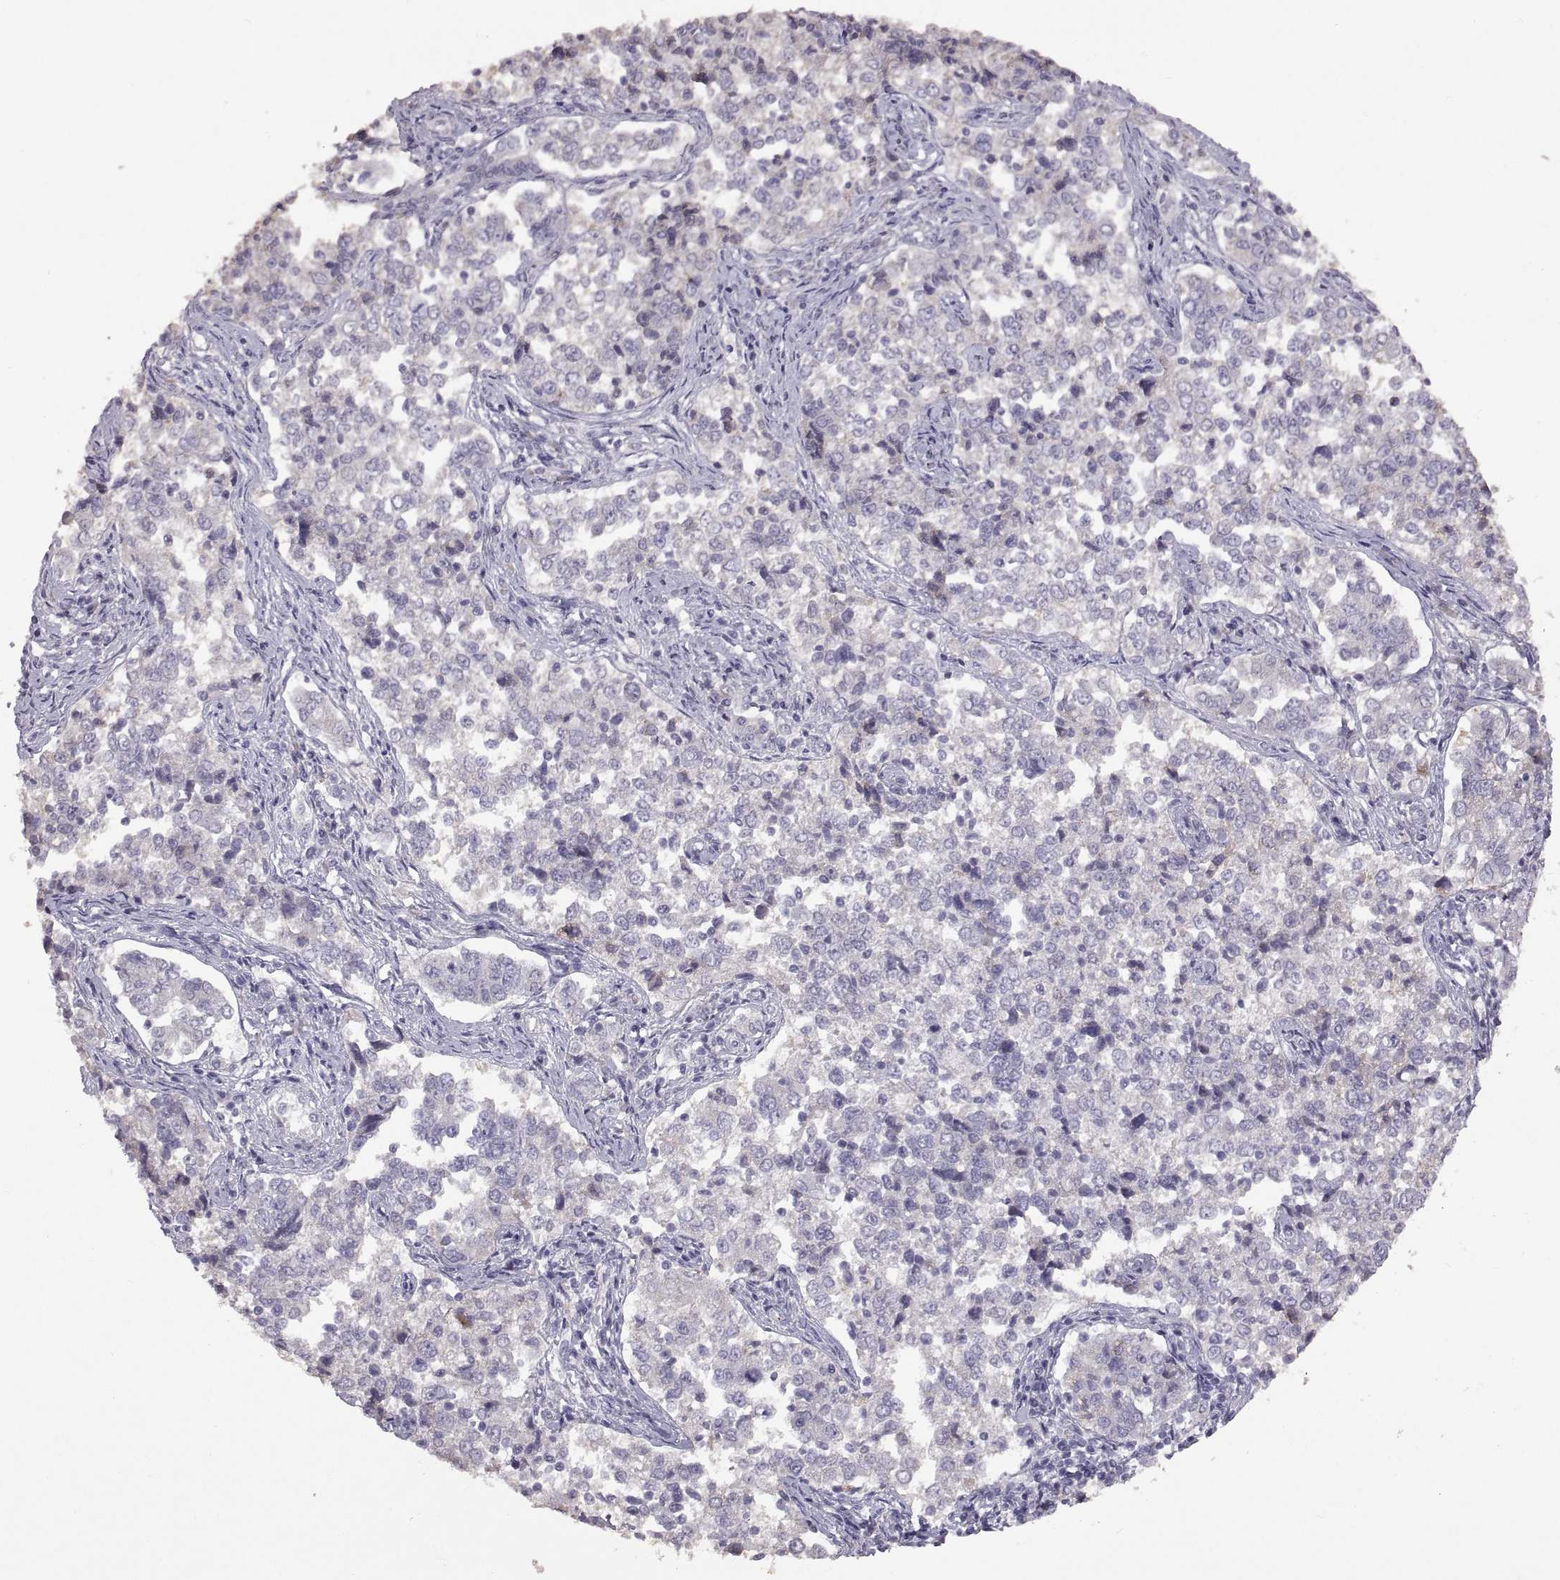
{"staining": {"intensity": "negative", "quantity": "none", "location": "none"}, "tissue": "endometrial cancer", "cell_type": "Tumor cells", "image_type": "cancer", "snomed": [{"axis": "morphology", "description": "Adenocarcinoma, NOS"}, {"axis": "topography", "description": "Endometrium"}], "caption": "Immunohistochemistry (IHC) micrograph of endometrial cancer stained for a protein (brown), which shows no positivity in tumor cells.", "gene": "DEFB136", "patient": {"sex": "female", "age": 43}}